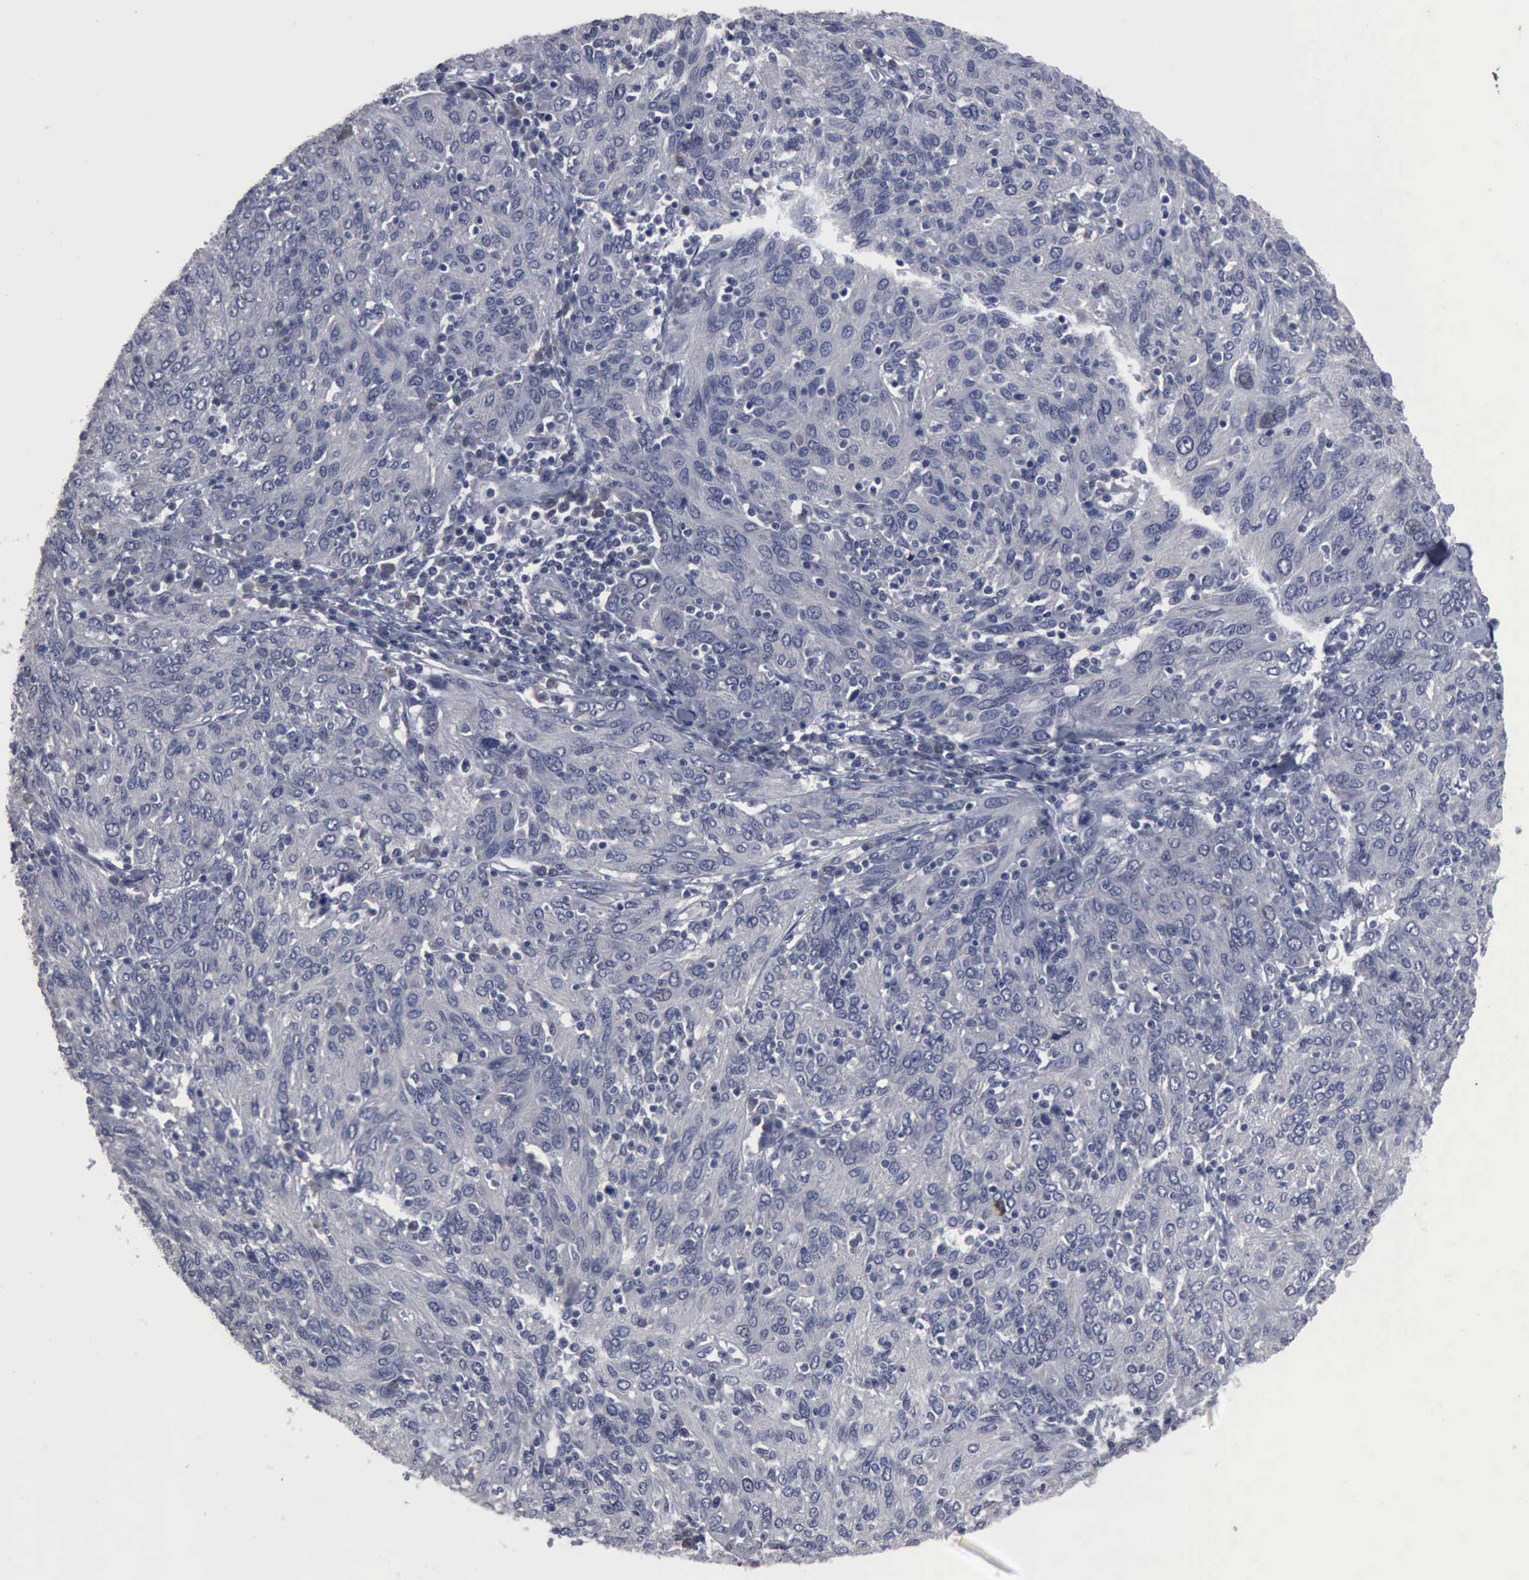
{"staining": {"intensity": "negative", "quantity": "none", "location": "none"}, "tissue": "ovarian cancer", "cell_type": "Tumor cells", "image_type": "cancer", "snomed": [{"axis": "morphology", "description": "Carcinoma, endometroid"}, {"axis": "topography", "description": "Ovary"}], "caption": "IHC photomicrograph of human ovarian cancer (endometroid carcinoma) stained for a protein (brown), which displays no expression in tumor cells.", "gene": "MYO18B", "patient": {"sex": "female", "age": 50}}